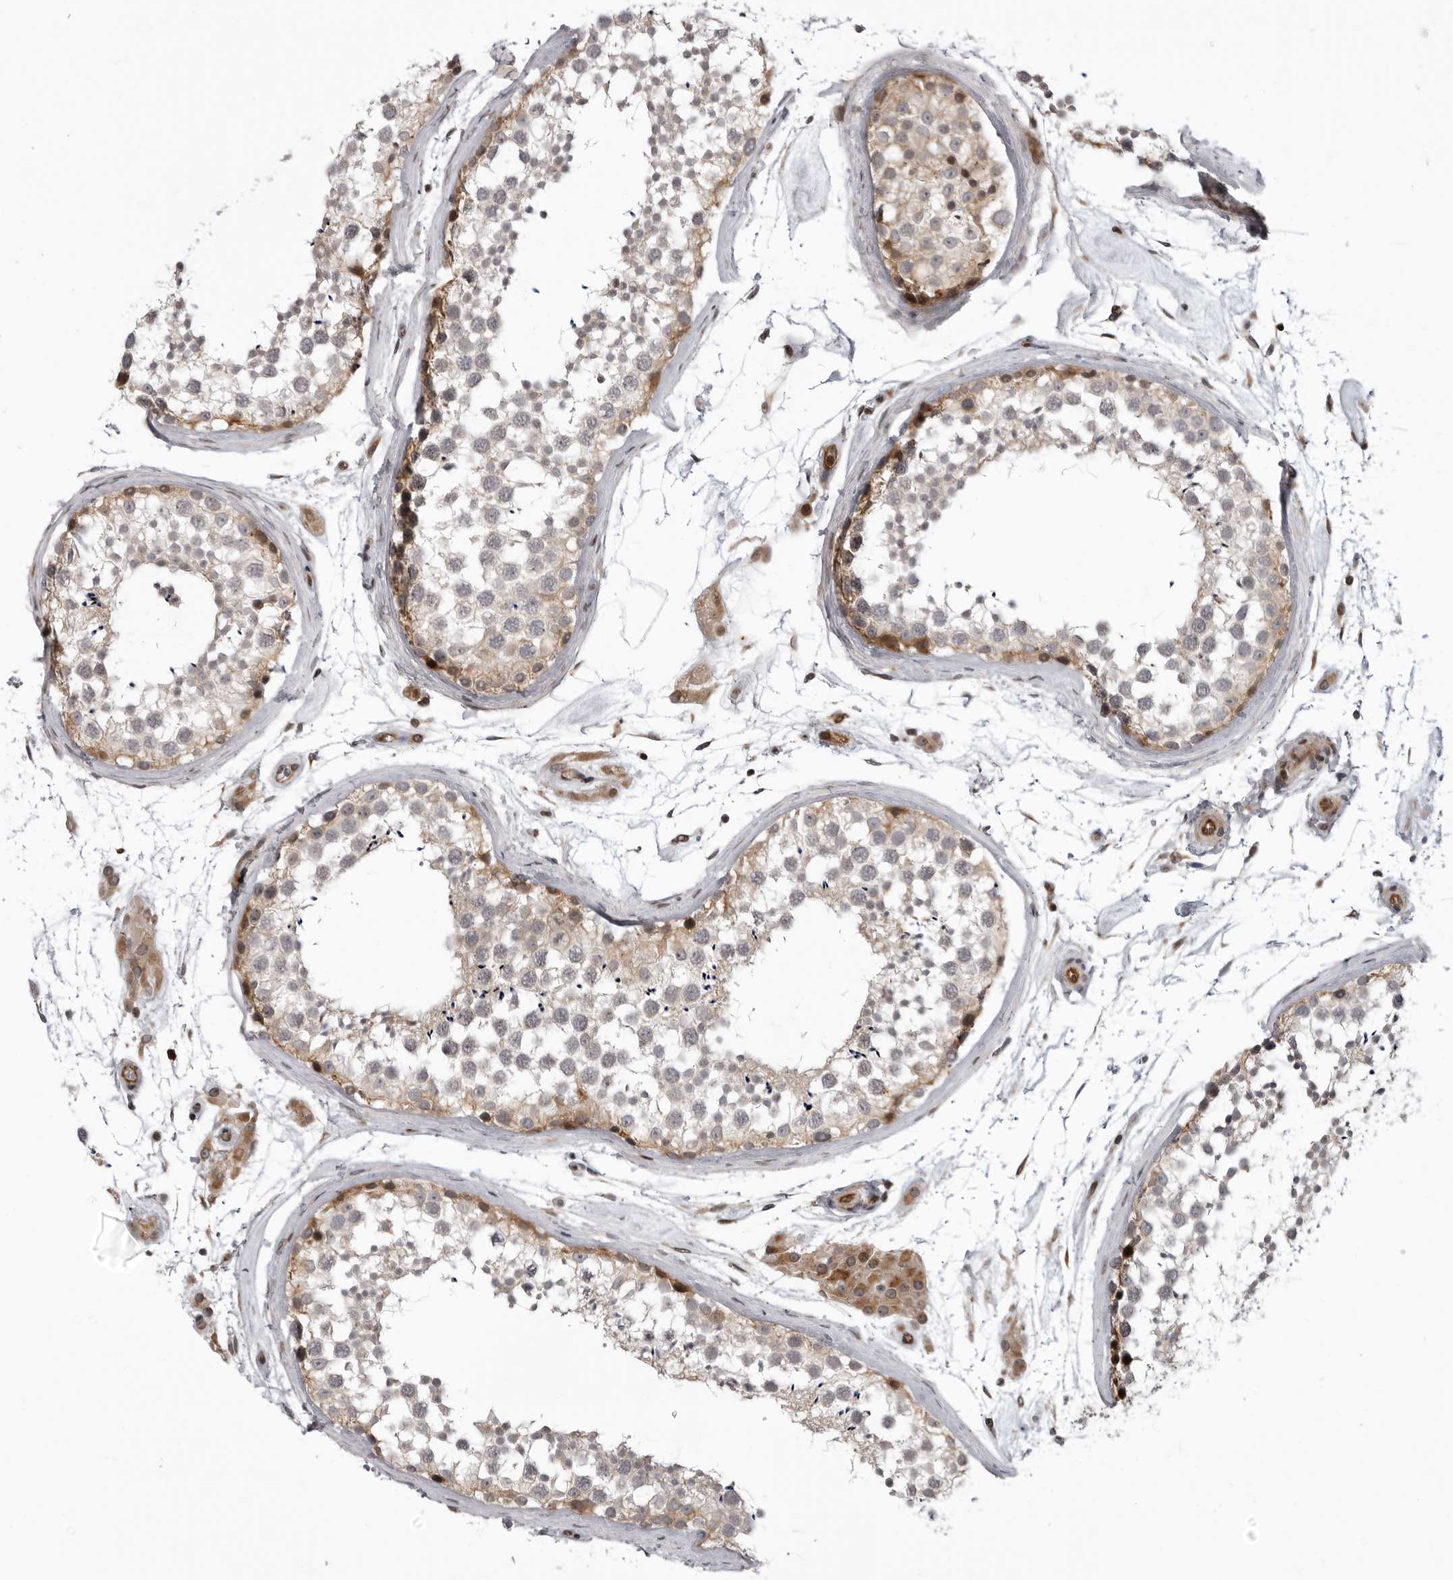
{"staining": {"intensity": "moderate", "quantity": "25%-75%", "location": "cytoplasmic/membranous"}, "tissue": "testis", "cell_type": "Cells in seminiferous ducts", "image_type": "normal", "snomed": [{"axis": "morphology", "description": "Normal tissue, NOS"}, {"axis": "topography", "description": "Testis"}], "caption": "IHC of unremarkable testis exhibits medium levels of moderate cytoplasmic/membranous positivity in approximately 25%-75% of cells in seminiferous ducts.", "gene": "ABL1", "patient": {"sex": "male", "age": 46}}